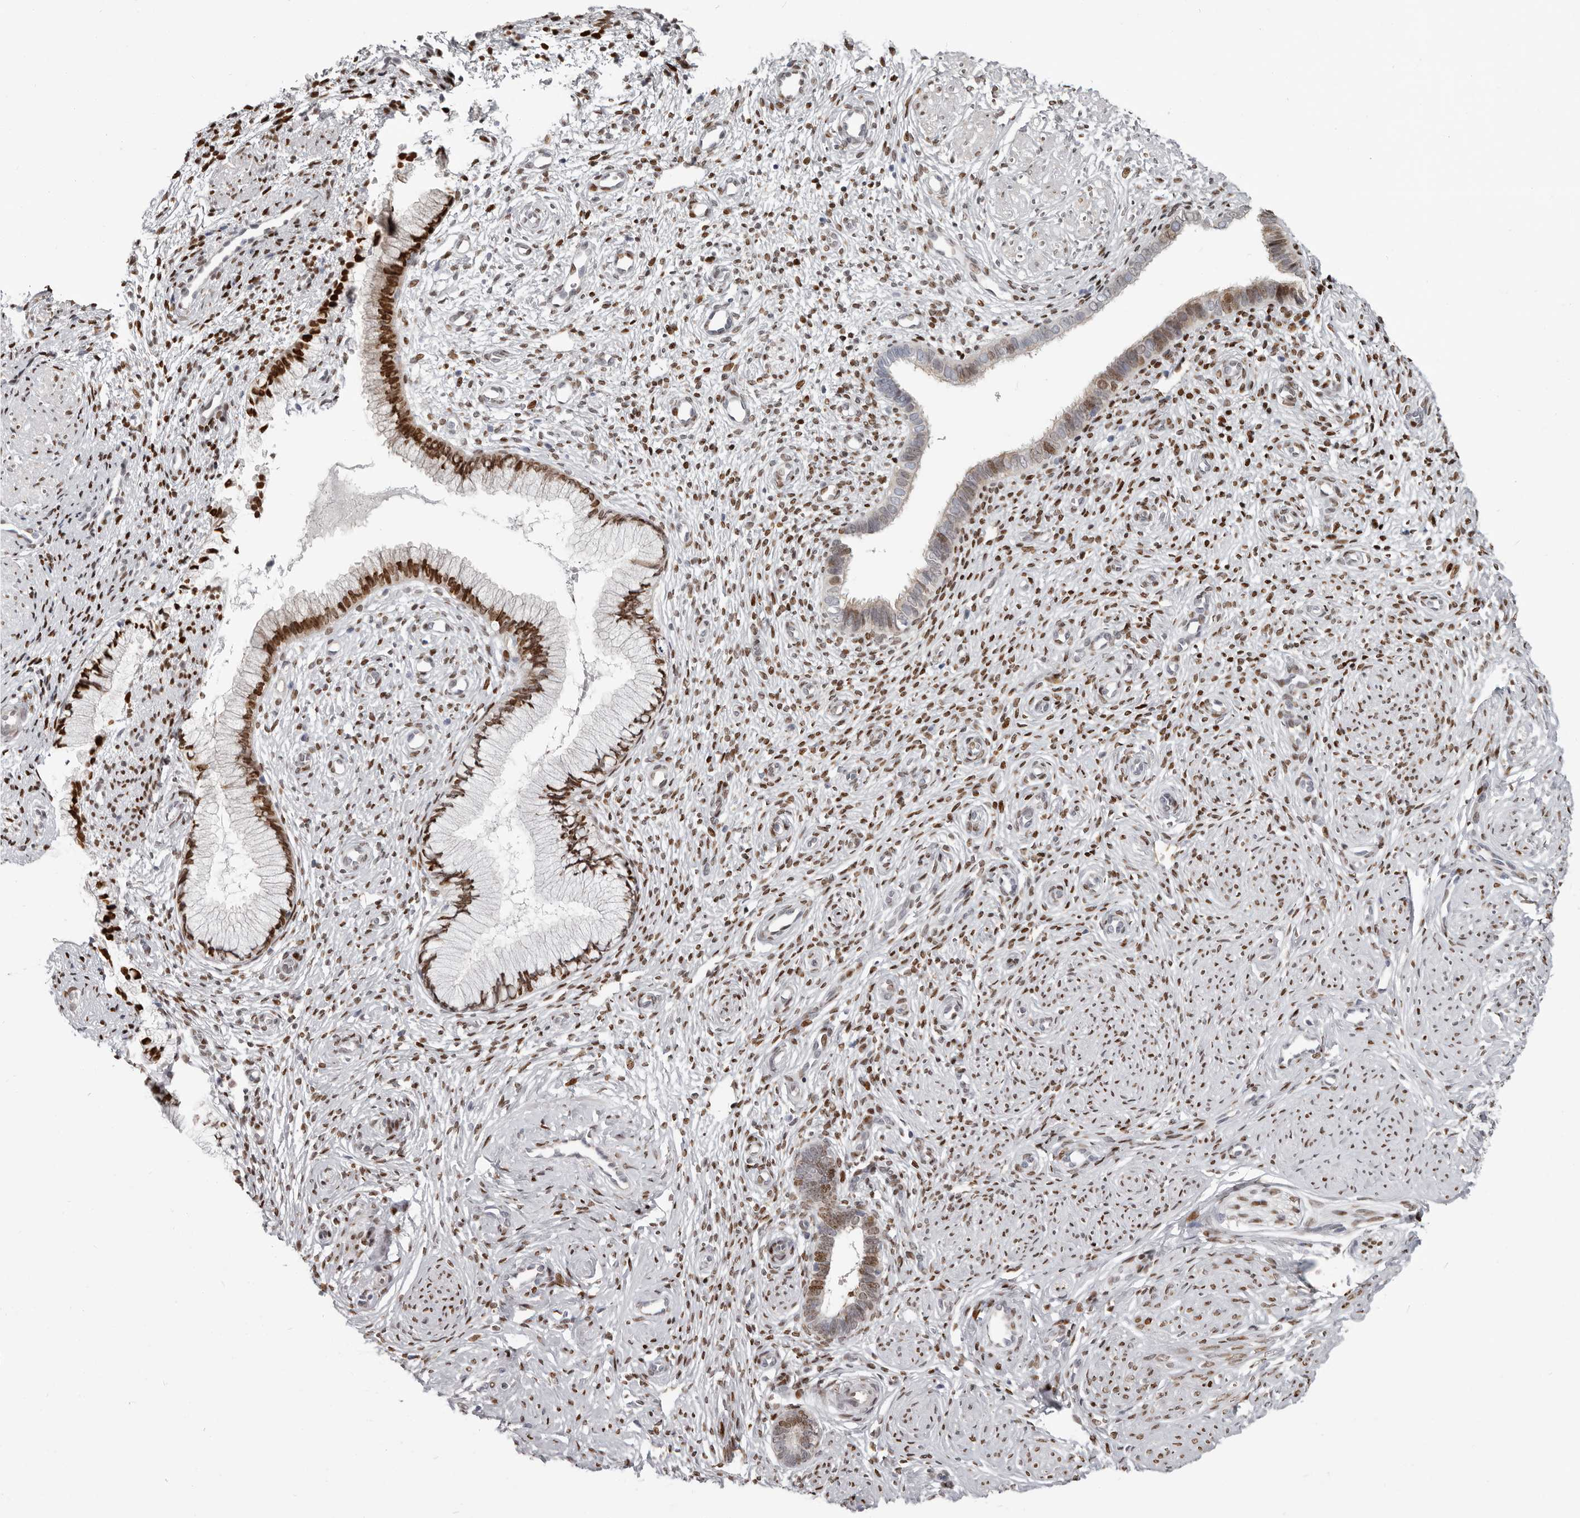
{"staining": {"intensity": "strong", "quantity": "25%-75%", "location": "nuclear"}, "tissue": "cervix", "cell_type": "Glandular cells", "image_type": "normal", "snomed": [{"axis": "morphology", "description": "Normal tissue, NOS"}, {"axis": "topography", "description": "Cervix"}], "caption": "Strong nuclear protein staining is appreciated in approximately 25%-75% of glandular cells in cervix. (DAB IHC with brightfield microscopy, high magnification).", "gene": "SRP19", "patient": {"sex": "female", "age": 27}}